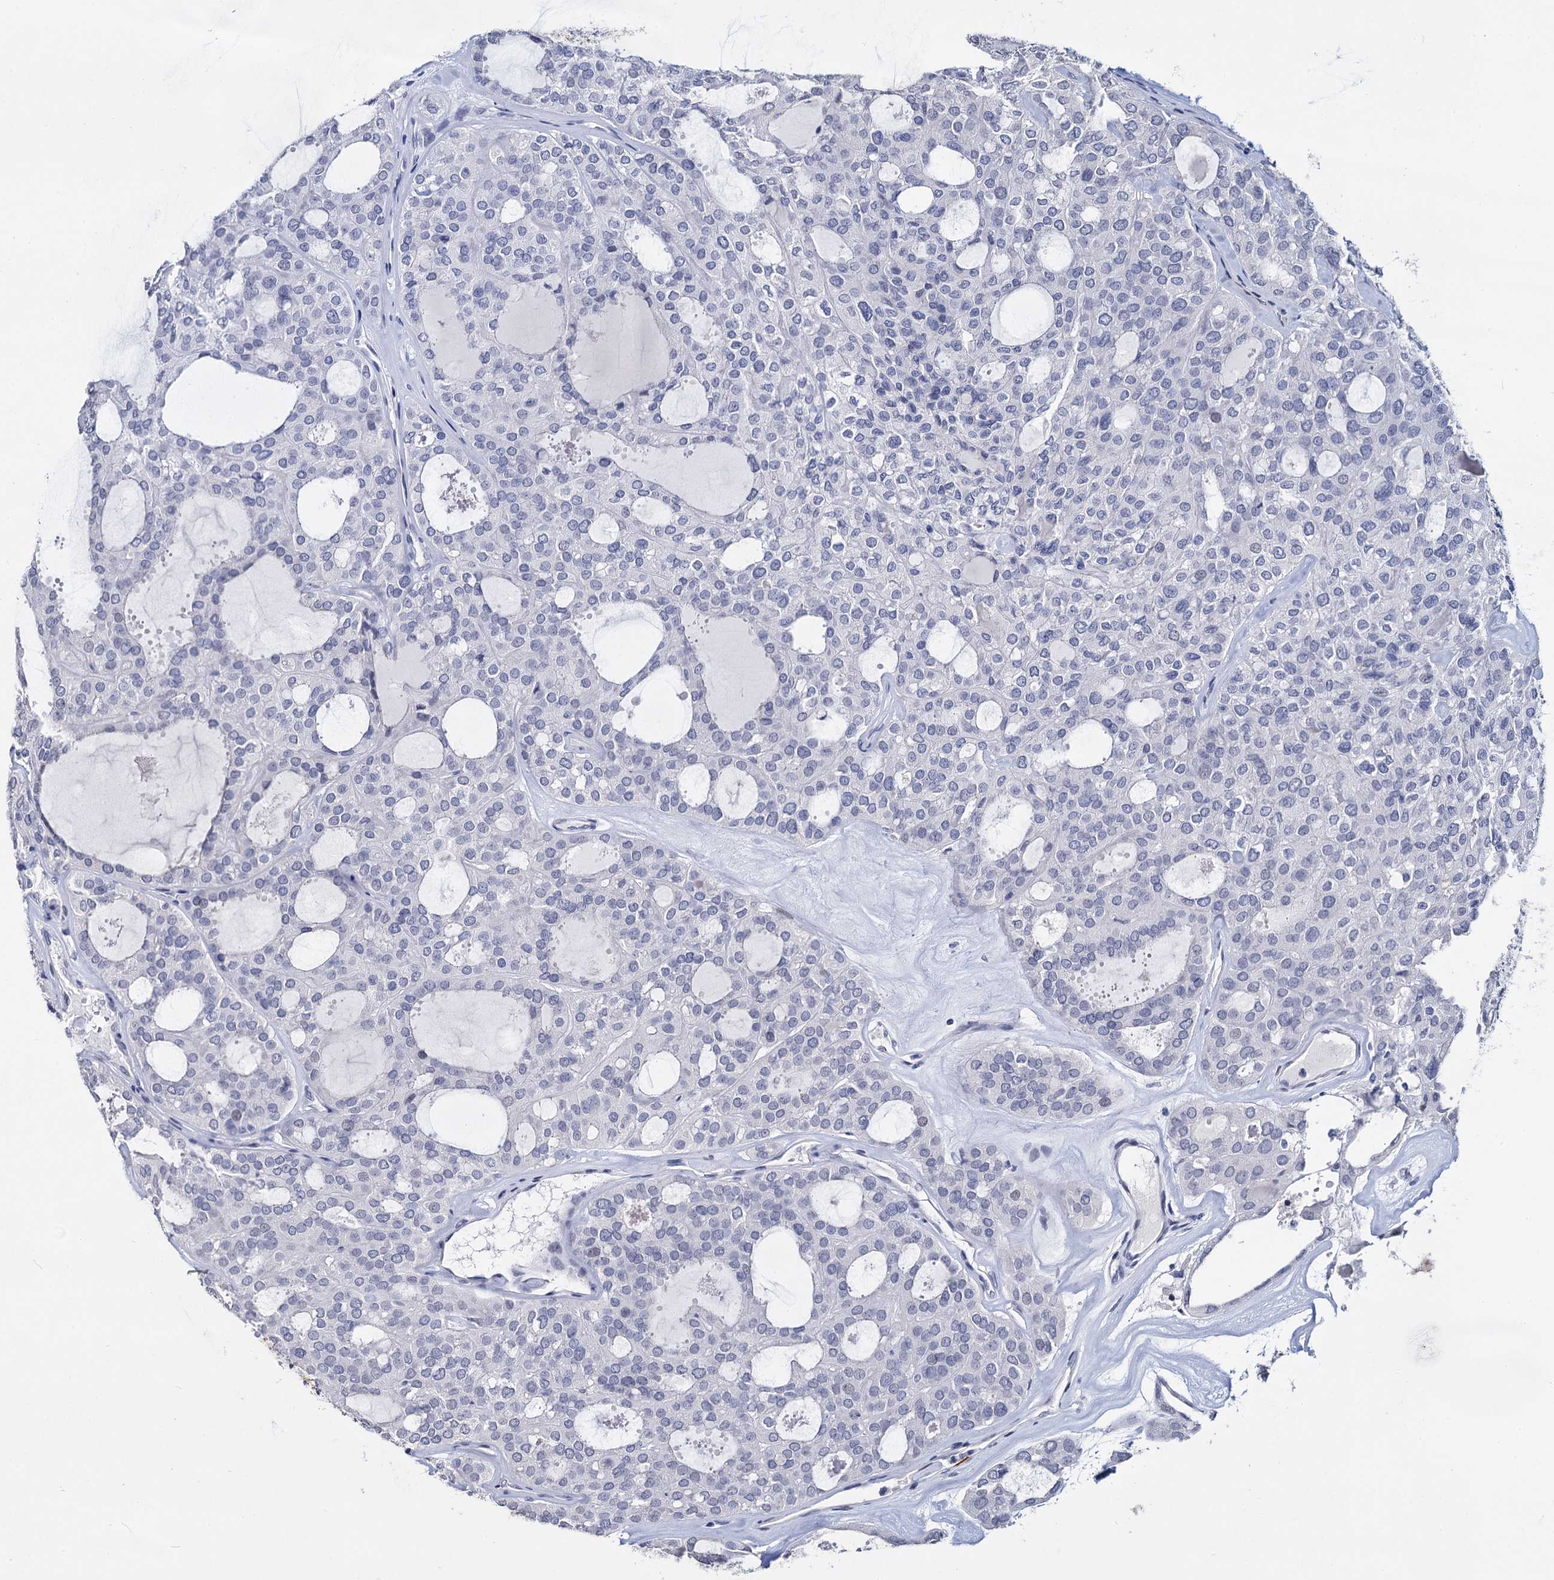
{"staining": {"intensity": "negative", "quantity": "none", "location": "none"}, "tissue": "thyroid cancer", "cell_type": "Tumor cells", "image_type": "cancer", "snomed": [{"axis": "morphology", "description": "Follicular adenoma carcinoma, NOS"}, {"axis": "topography", "description": "Thyroid gland"}], "caption": "Immunohistochemical staining of thyroid cancer shows no significant positivity in tumor cells.", "gene": "MAGEA4", "patient": {"sex": "male", "age": 75}}